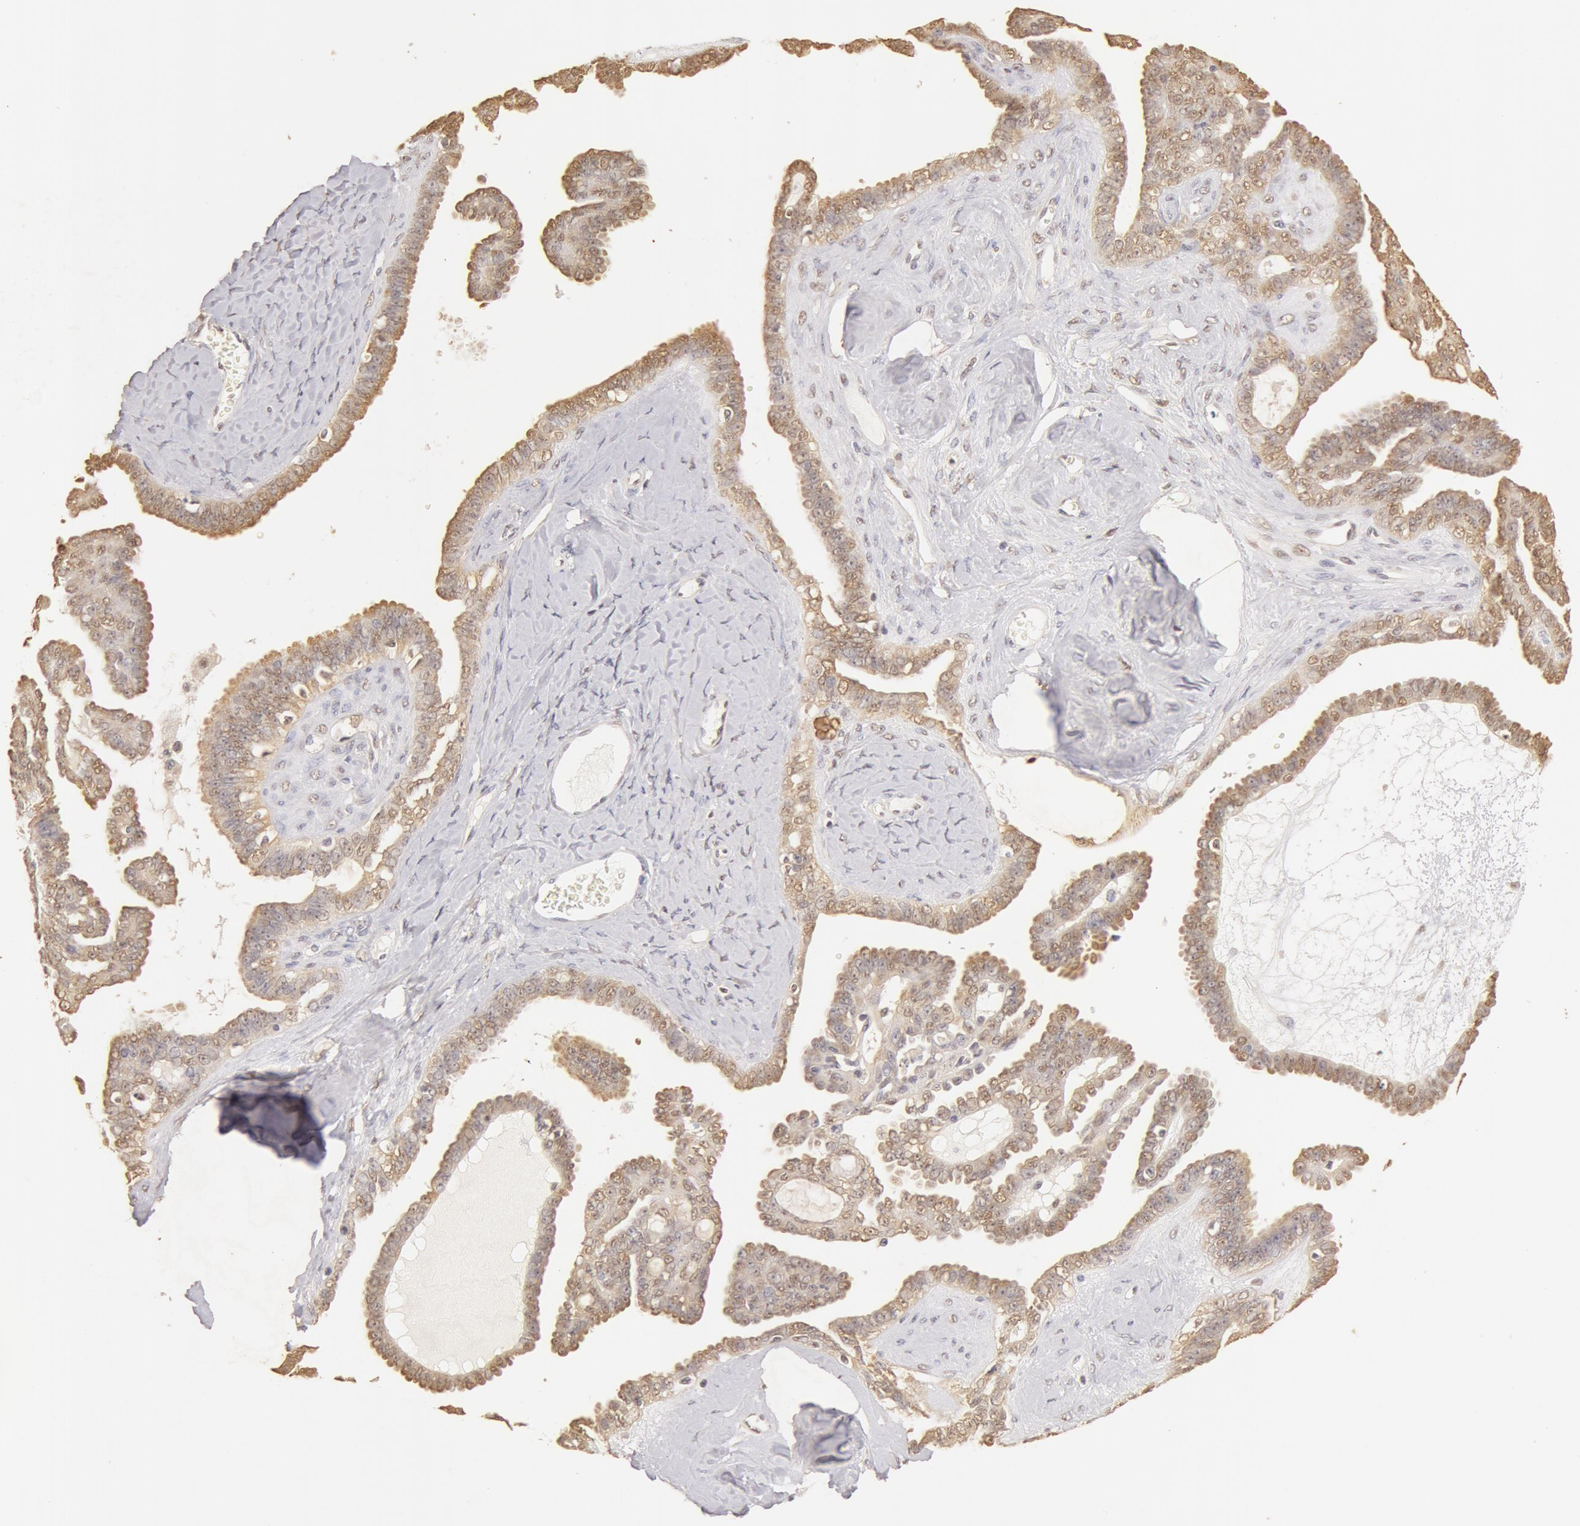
{"staining": {"intensity": "moderate", "quantity": ">75%", "location": "cytoplasmic/membranous,nuclear"}, "tissue": "ovarian cancer", "cell_type": "Tumor cells", "image_type": "cancer", "snomed": [{"axis": "morphology", "description": "Cystadenocarcinoma, serous, NOS"}, {"axis": "topography", "description": "Ovary"}], "caption": "Serous cystadenocarcinoma (ovarian) stained with a protein marker reveals moderate staining in tumor cells.", "gene": "SNRNP70", "patient": {"sex": "female", "age": 71}}